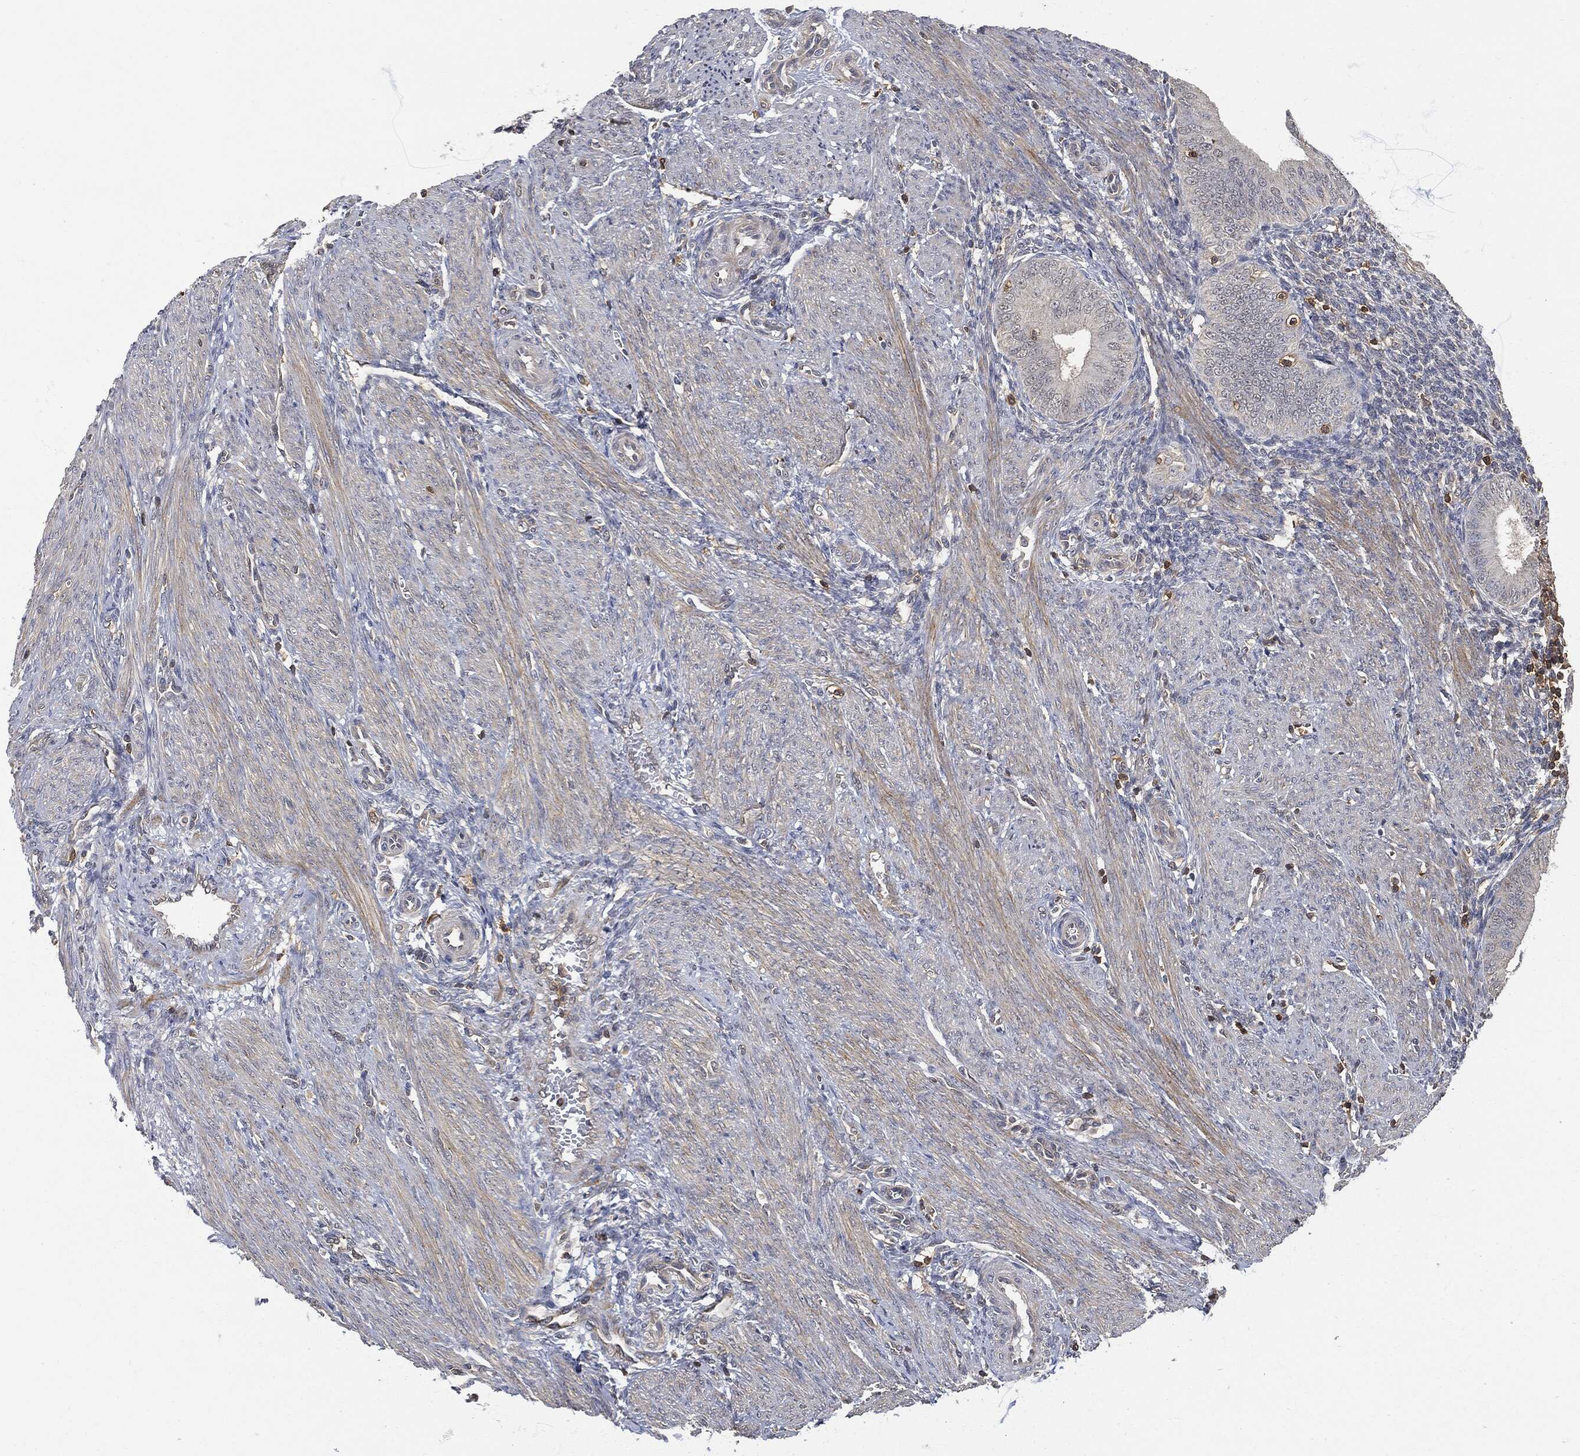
{"staining": {"intensity": "negative", "quantity": "none", "location": "none"}, "tissue": "endometrium", "cell_type": "Cells in endometrial stroma", "image_type": "normal", "snomed": [{"axis": "morphology", "description": "Normal tissue, NOS"}, {"axis": "topography", "description": "Endometrium"}], "caption": "An image of human endometrium is negative for staining in cells in endometrial stroma. (DAB IHC with hematoxylin counter stain).", "gene": "PSMB10", "patient": {"sex": "female", "age": 39}}